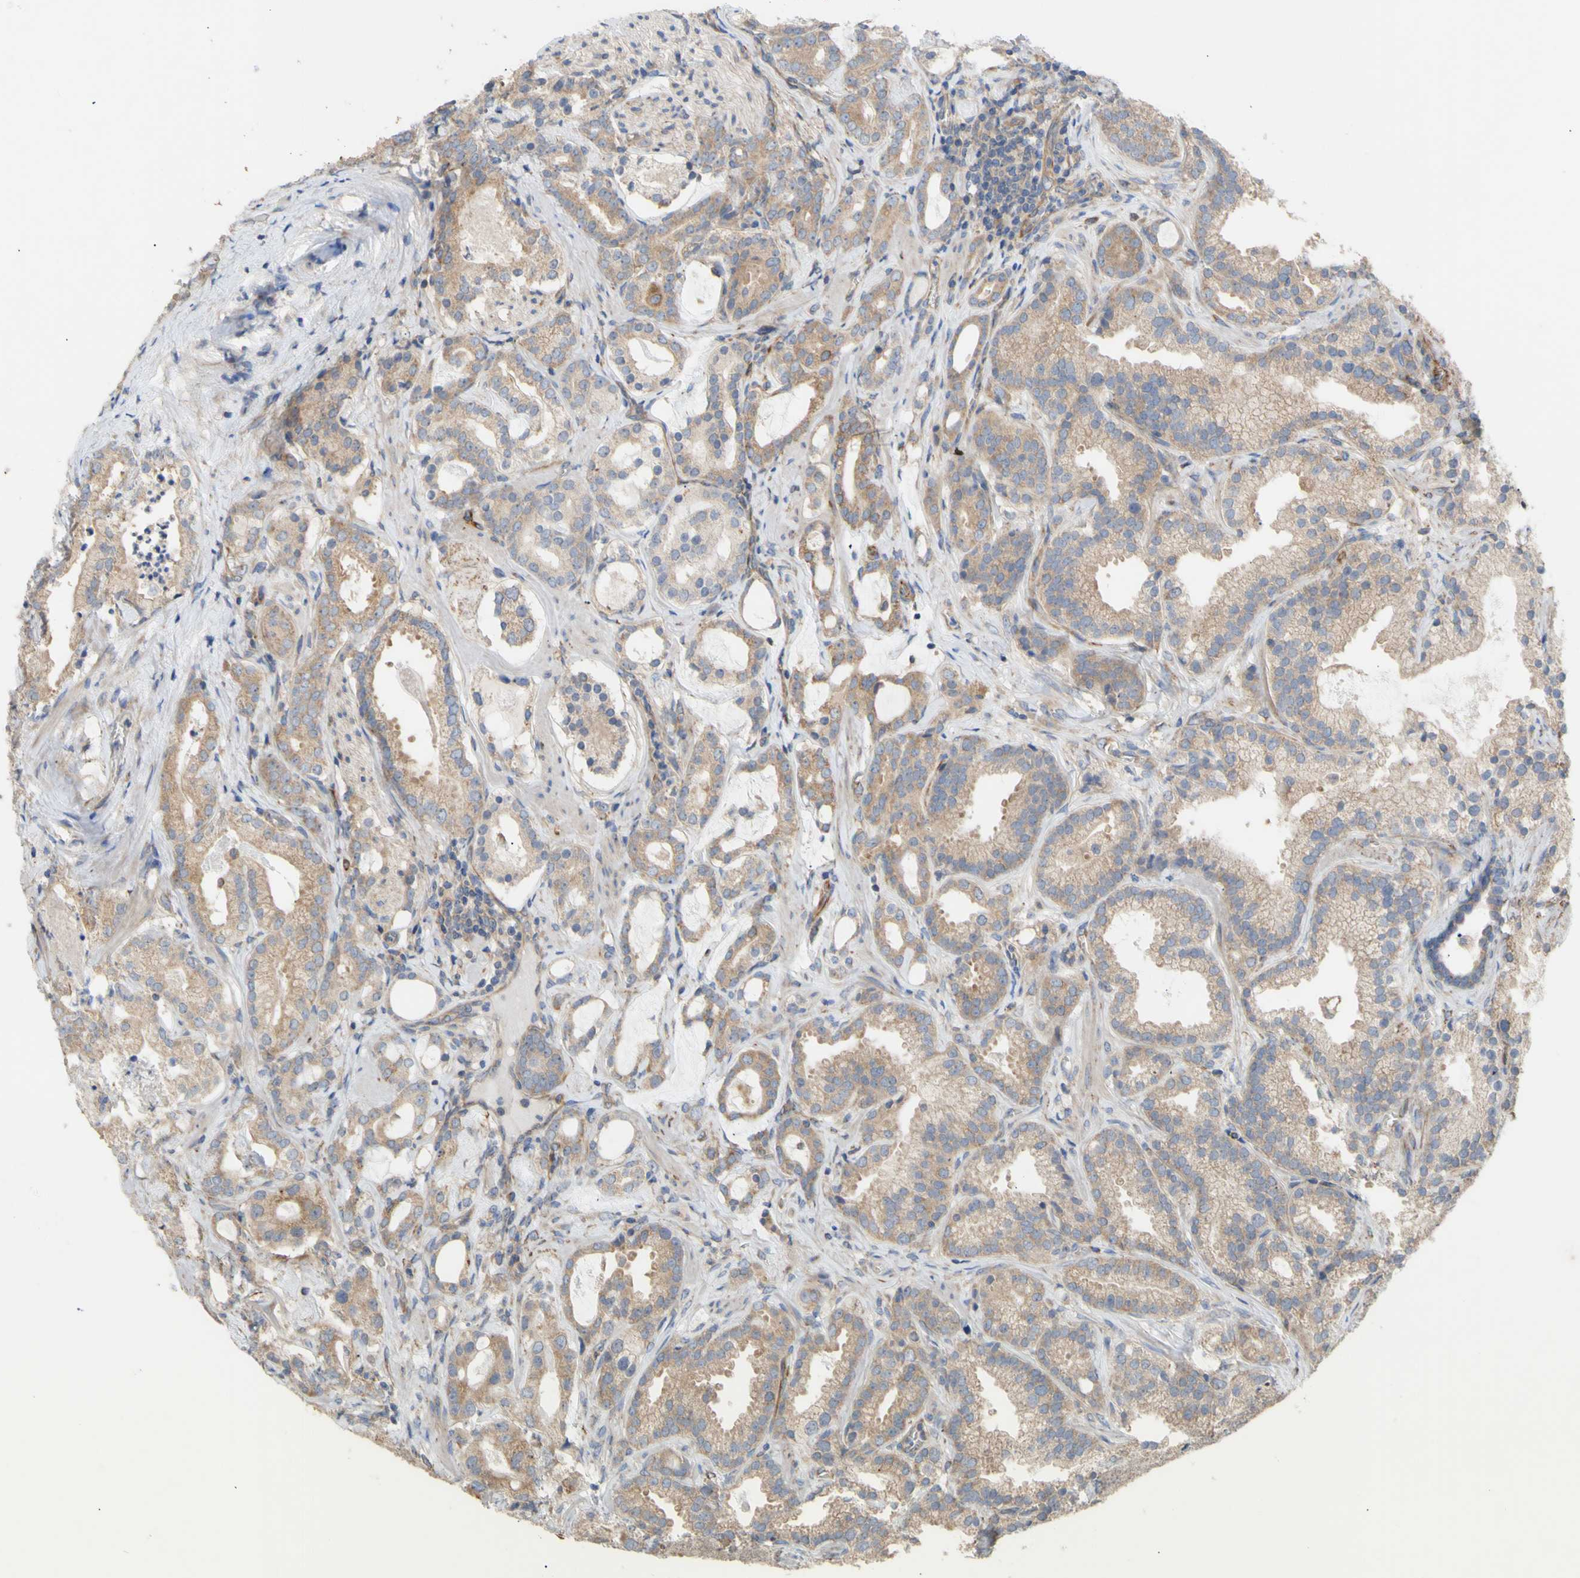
{"staining": {"intensity": "weak", "quantity": ">75%", "location": "cytoplasmic/membranous"}, "tissue": "prostate cancer", "cell_type": "Tumor cells", "image_type": "cancer", "snomed": [{"axis": "morphology", "description": "Adenocarcinoma, Low grade"}, {"axis": "topography", "description": "Prostate"}], "caption": "The photomicrograph exhibits a brown stain indicating the presence of a protein in the cytoplasmic/membranous of tumor cells in prostate cancer (adenocarcinoma (low-grade)).", "gene": "EIF2S3", "patient": {"sex": "male", "age": 59}}